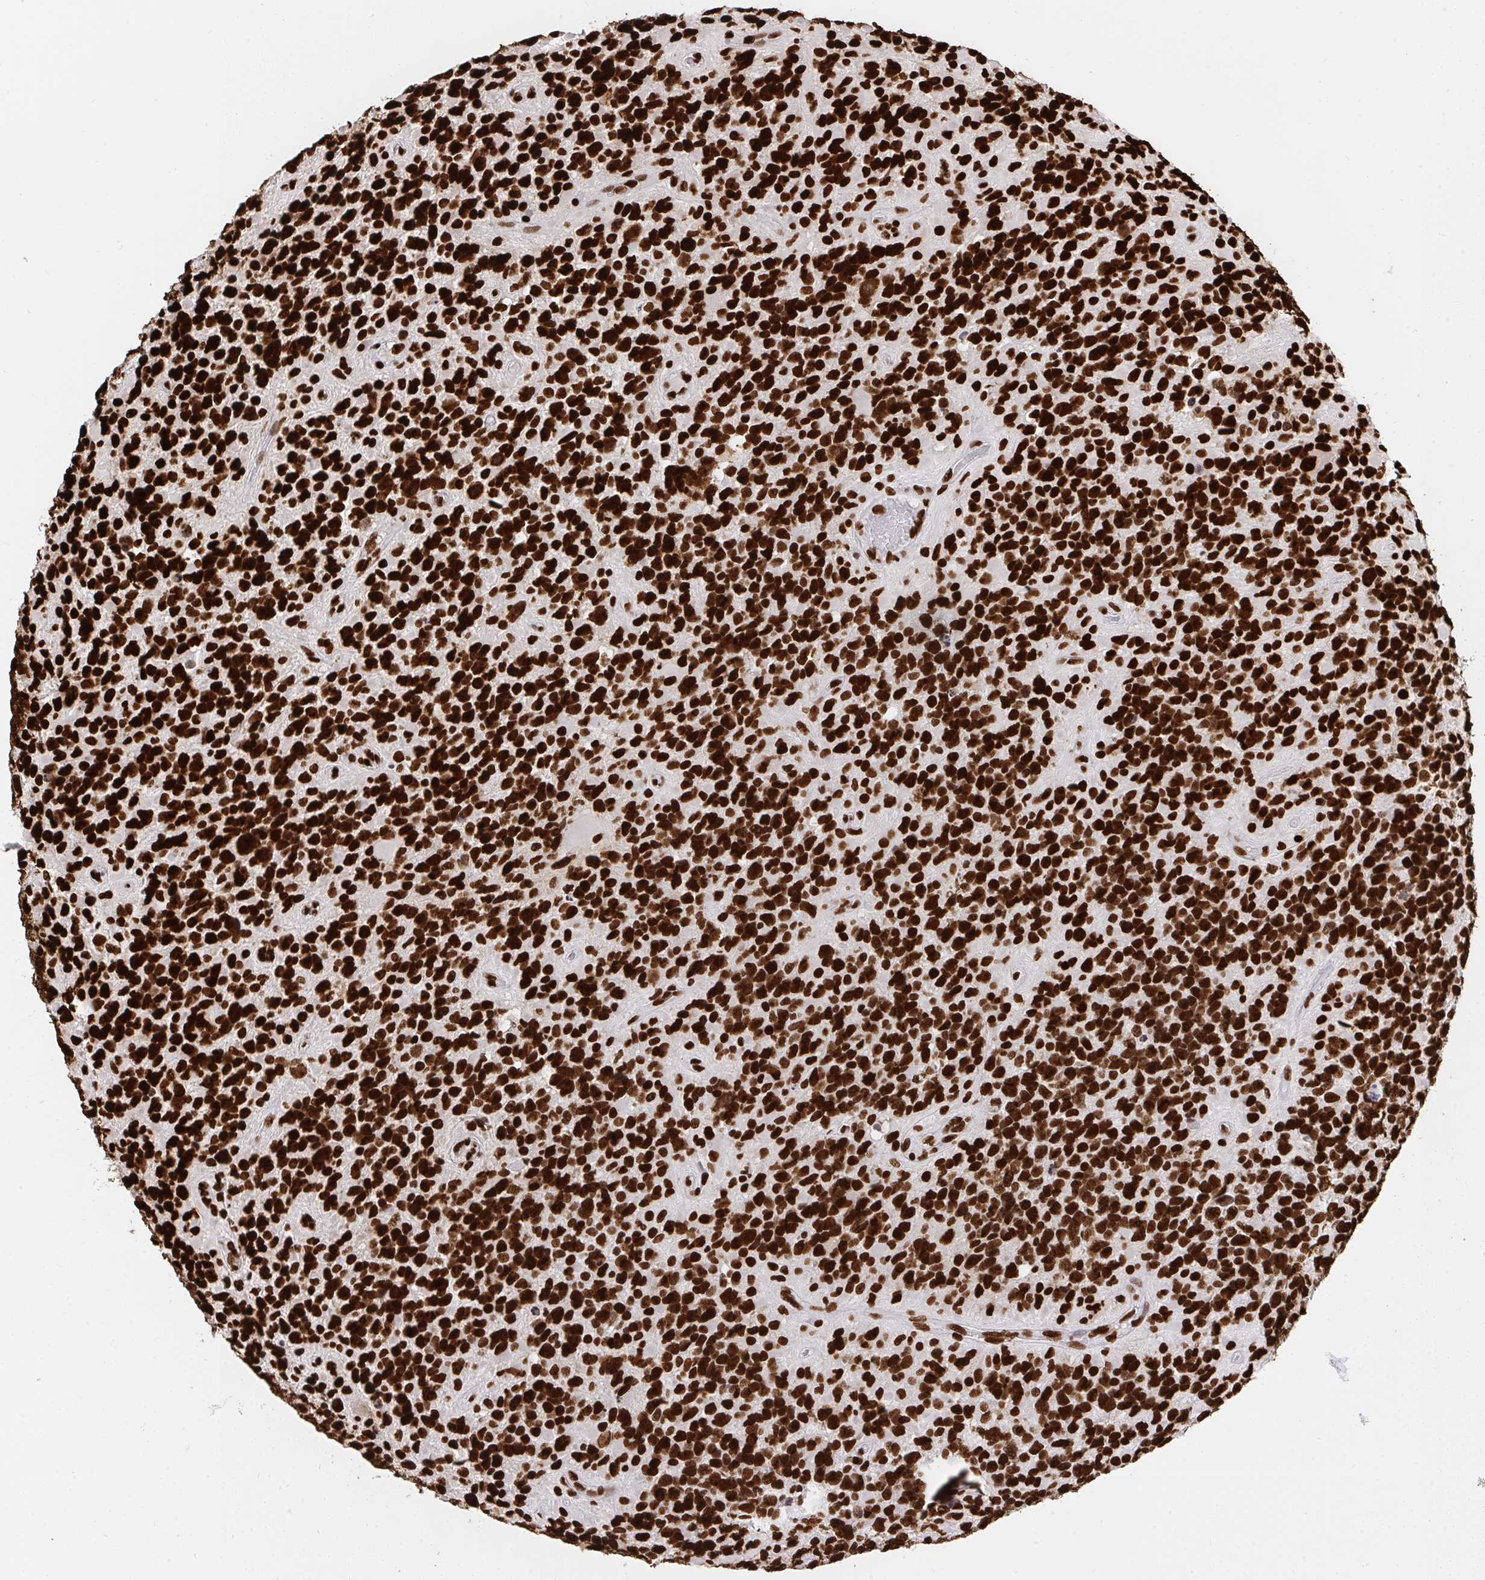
{"staining": {"intensity": "strong", "quantity": ">75%", "location": "nuclear"}, "tissue": "glioma", "cell_type": "Tumor cells", "image_type": "cancer", "snomed": [{"axis": "morphology", "description": "Glioma, malignant, High grade"}, {"axis": "topography", "description": "Brain"}], "caption": "DAB immunohistochemical staining of human malignant high-grade glioma displays strong nuclear protein expression in approximately >75% of tumor cells.", "gene": "HNRNPL", "patient": {"sex": "female", "age": 40}}